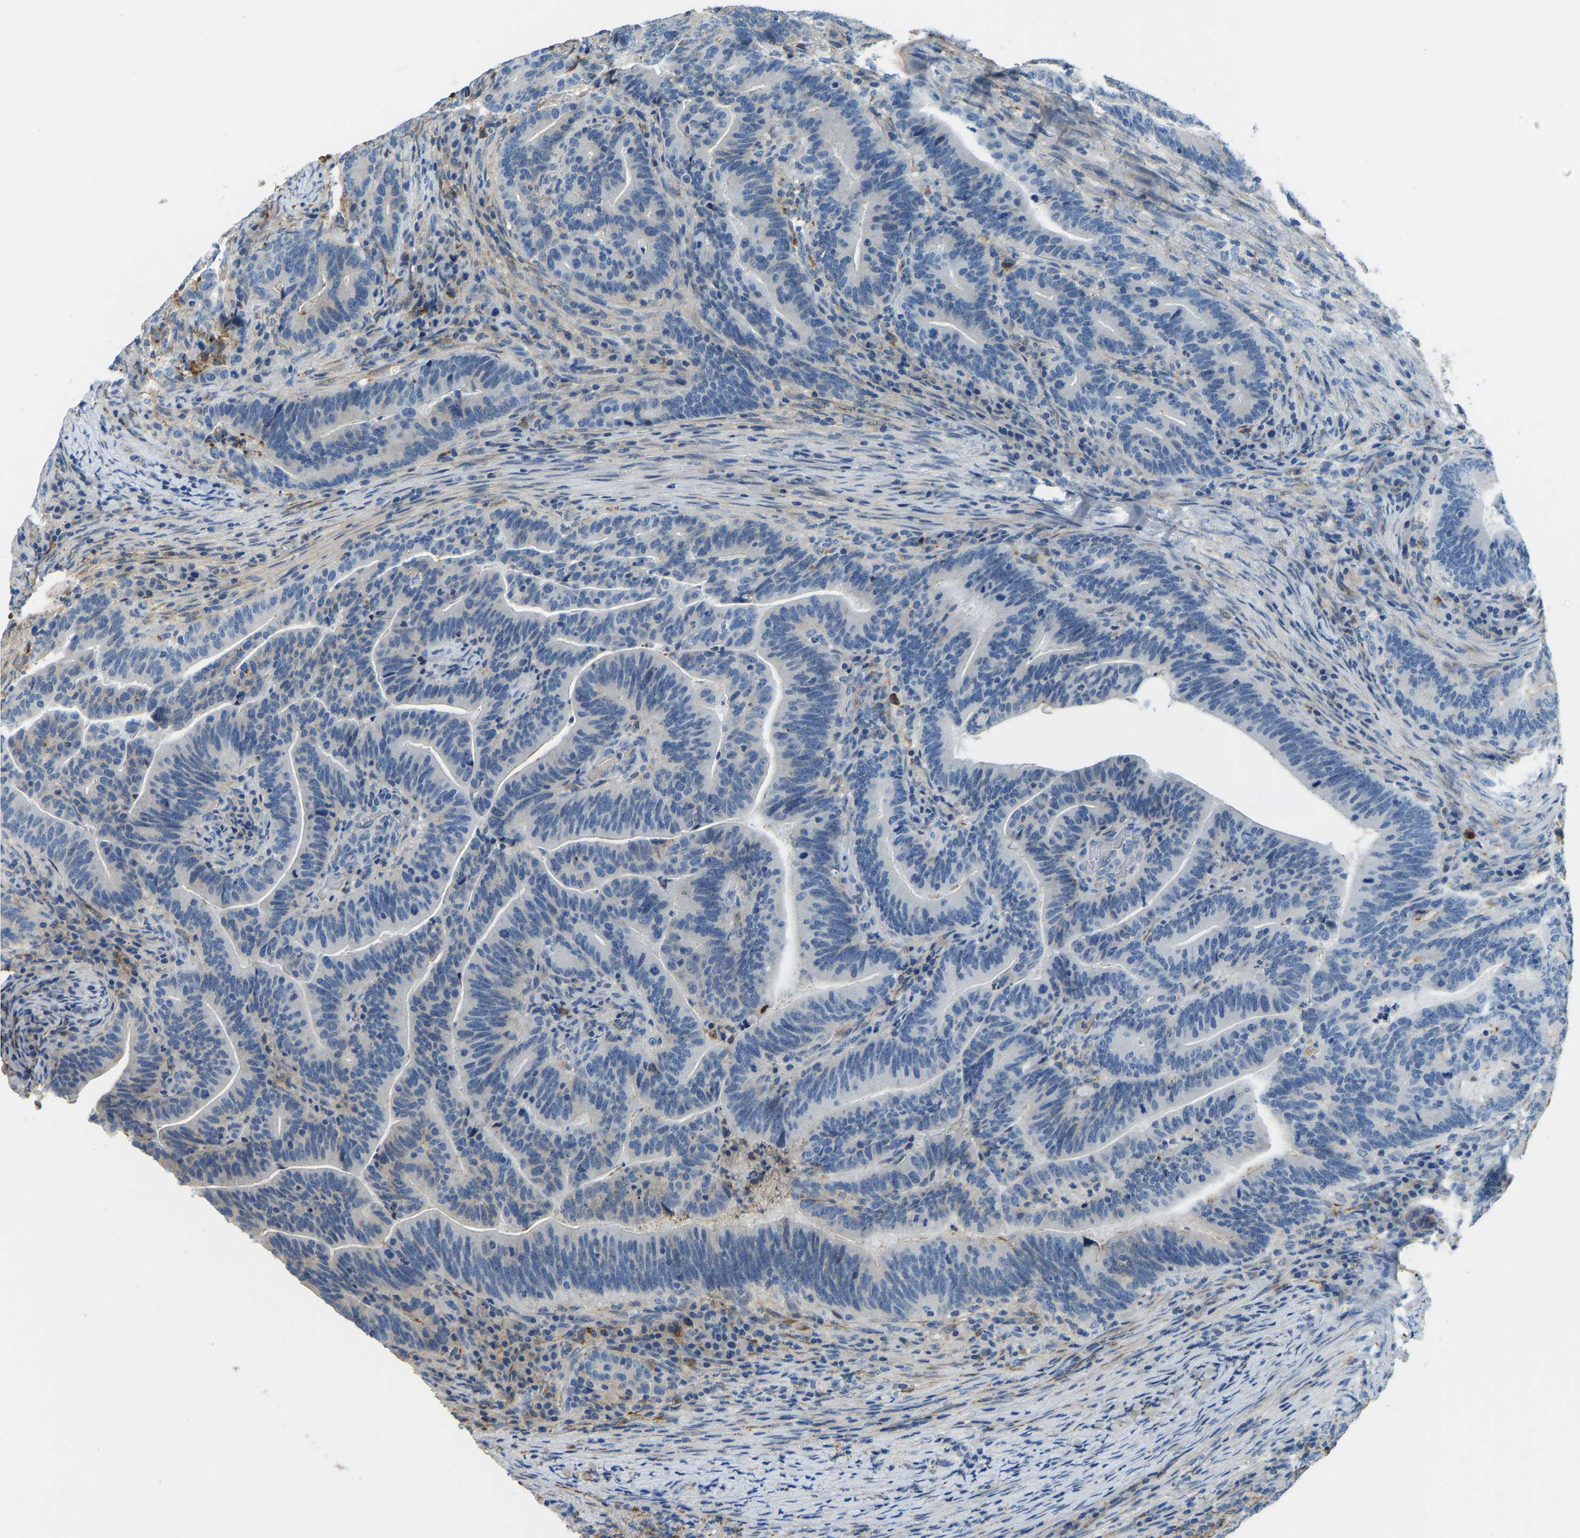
{"staining": {"intensity": "negative", "quantity": "none", "location": "none"}, "tissue": "colorectal cancer", "cell_type": "Tumor cells", "image_type": "cancer", "snomed": [{"axis": "morphology", "description": "Normal tissue, NOS"}, {"axis": "morphology", "description": "Adenocarcinoma, NOS"}, {"axis": "topography", "description": "Colon"}], "caption": "High power microscopy micrograph of an immunohistochemistry histopathology image of colorectal cancer, revealing no significant staining in tumor cells.", "gene": "THBS4", "patient": {"sex": "female", "age": 66}}